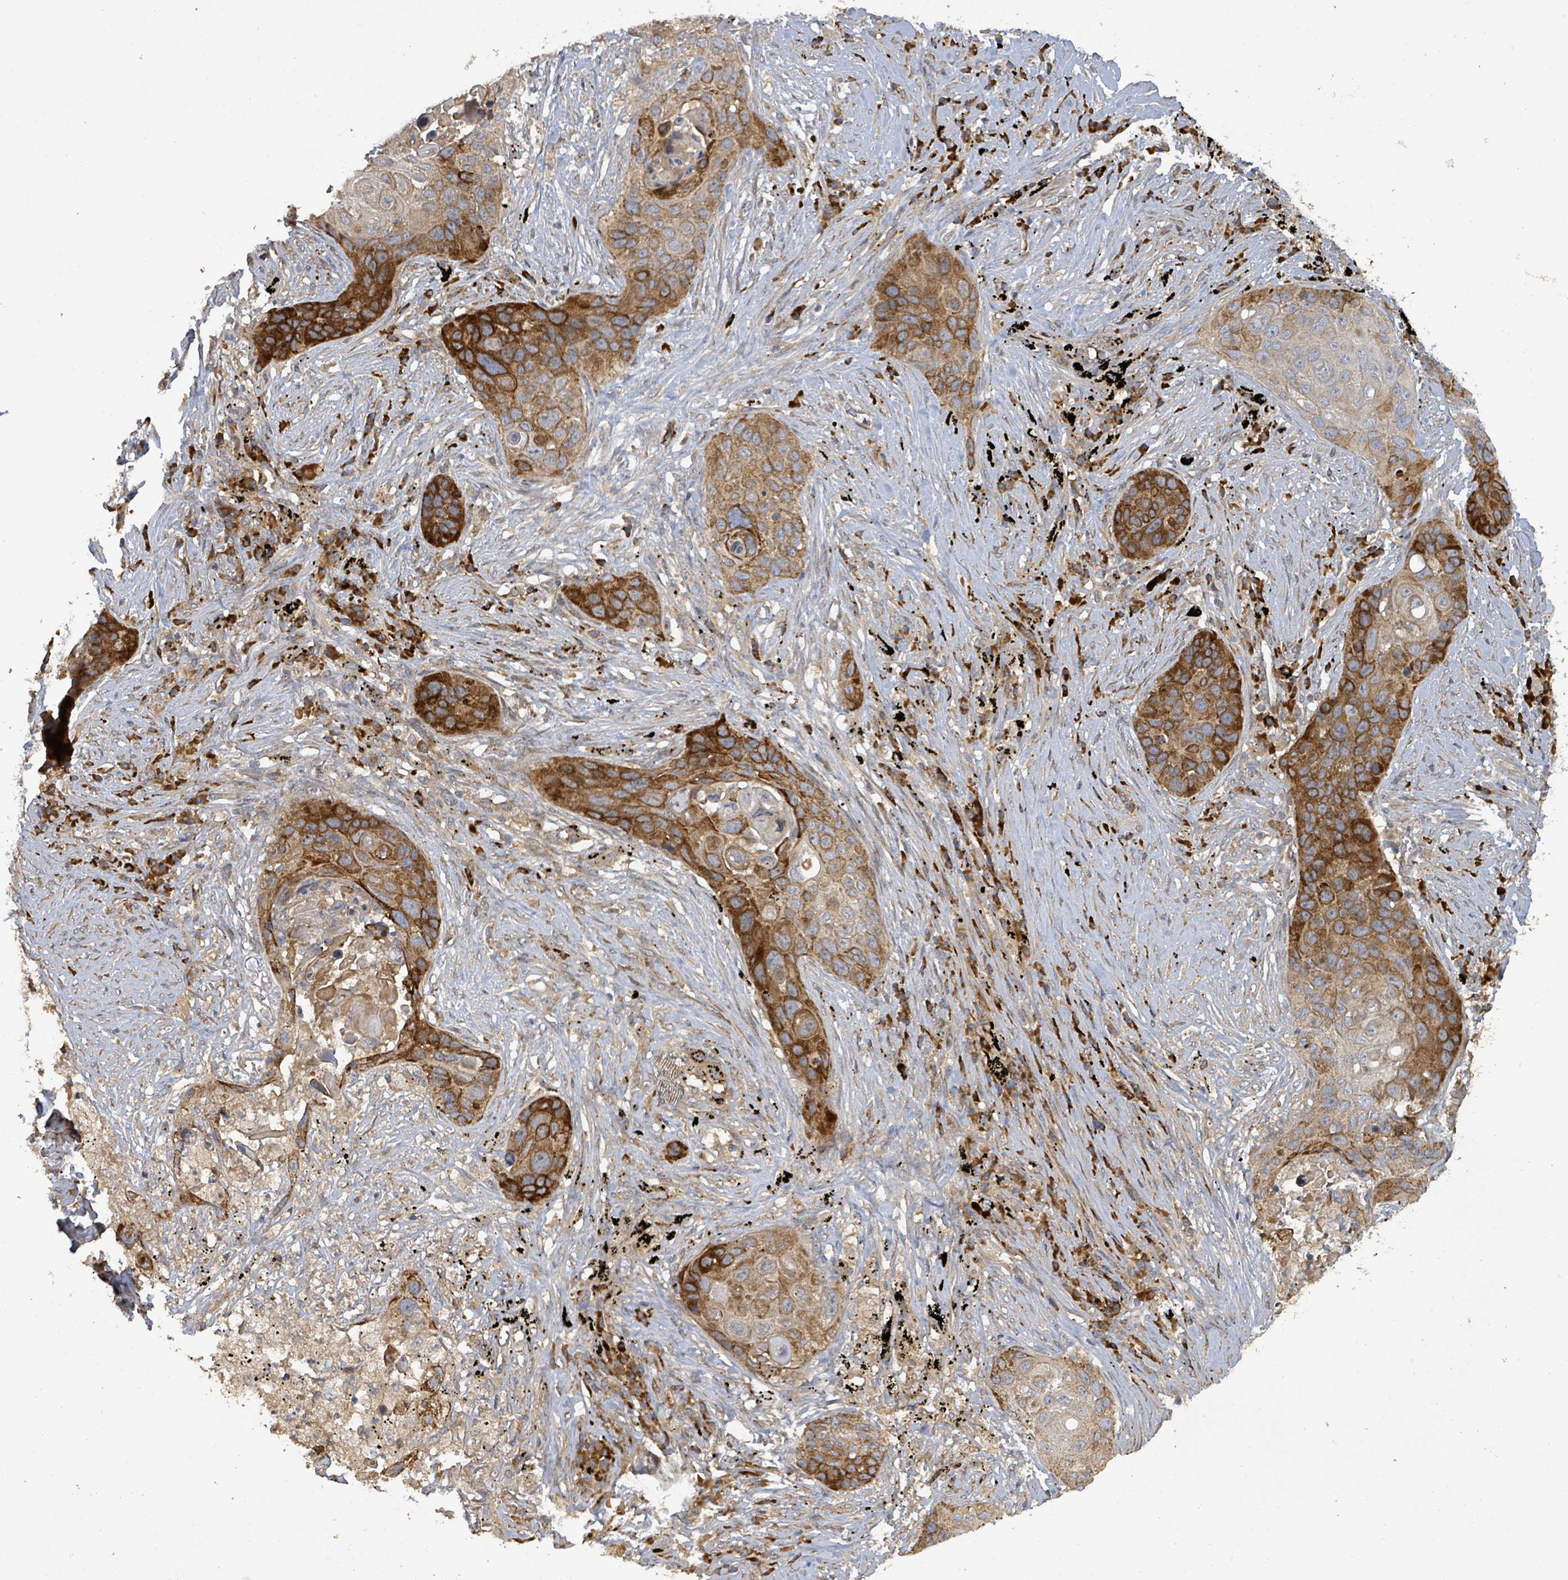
{"staining": {"intensity": "strong", "quantity": ">75%", "location": "cytoplasmic/membranous"}, "tissue": "lung cancer", "cell_type": "Tumor cells", "image_type": "cancer", "snomed": [{"axis": "morphology", "description": "Squamous cell carcinoma, NOS"}, {"axis": "topography", "description": "Lung"}], "caption": "A brown stain labels strong cytoplasmic/membranous positivity of a protein in human squamous cell carcinoma (lung) tumor cells. The staining was performed using DAB, with brown indicating positive protein expression. Nuclei are stained blue with hematoxylin.", "gene": "STARD4", "patient": {"sex": "female", "age": 63}}